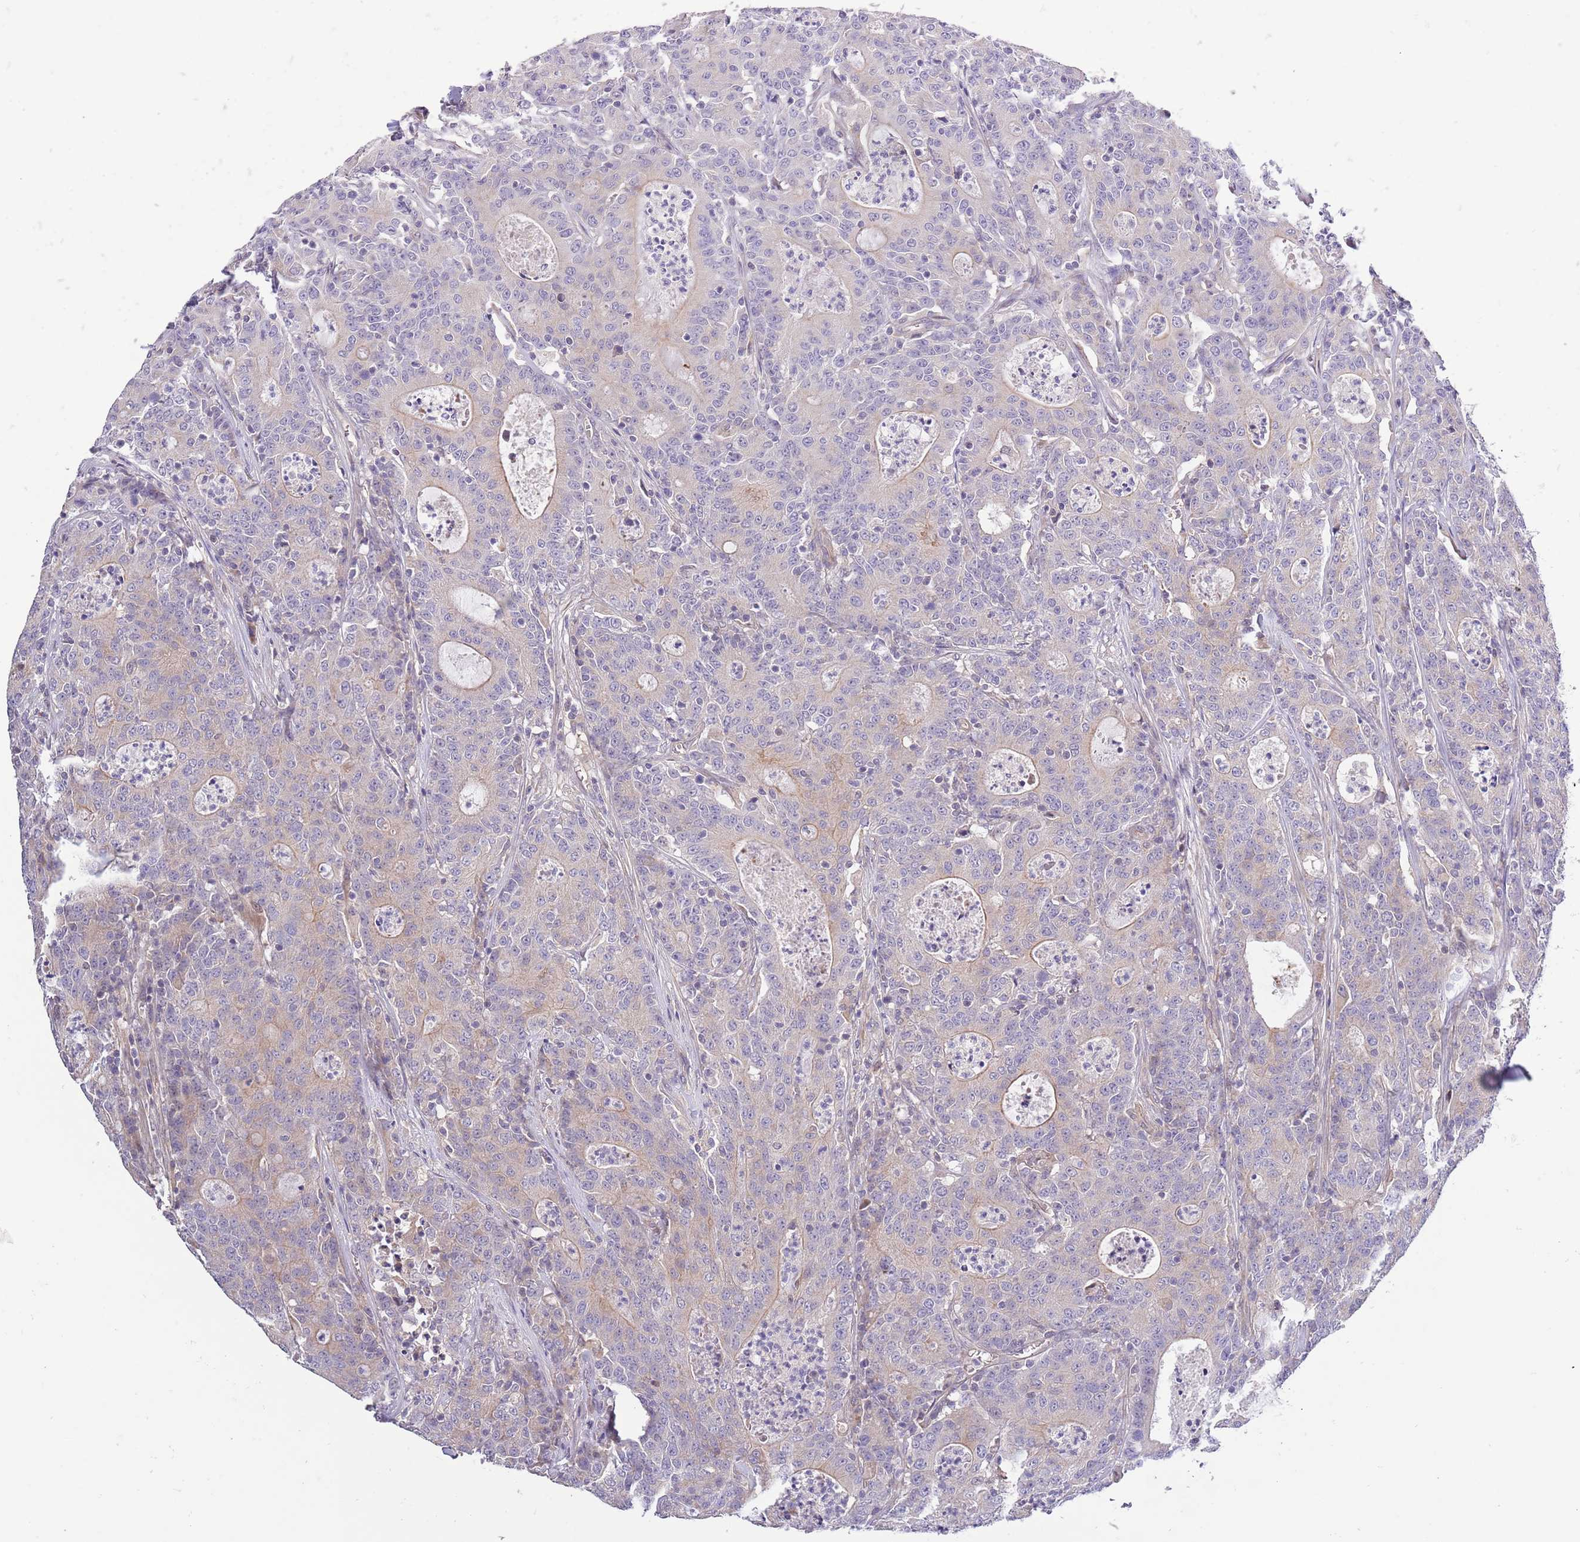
{"staining": {"intensity": "negative", "quantity": "none", "location": "none"}, "tissue": "colorectal cancer", "cell_type": "Tumor cells", "image_type": "cancer", "snomed": [{"axis": "morphology", "description": "Adenocarcinoma, NOS"}, {"axis": "topography", "description": "Colon"}], "caption": "Immunohistochemical staining of colorectal cancer (adenocarcinoma) reveals no significant staining in tumor cells.", "gene": "LIPJ", "patient": {"sex": "male", "age": 83}}